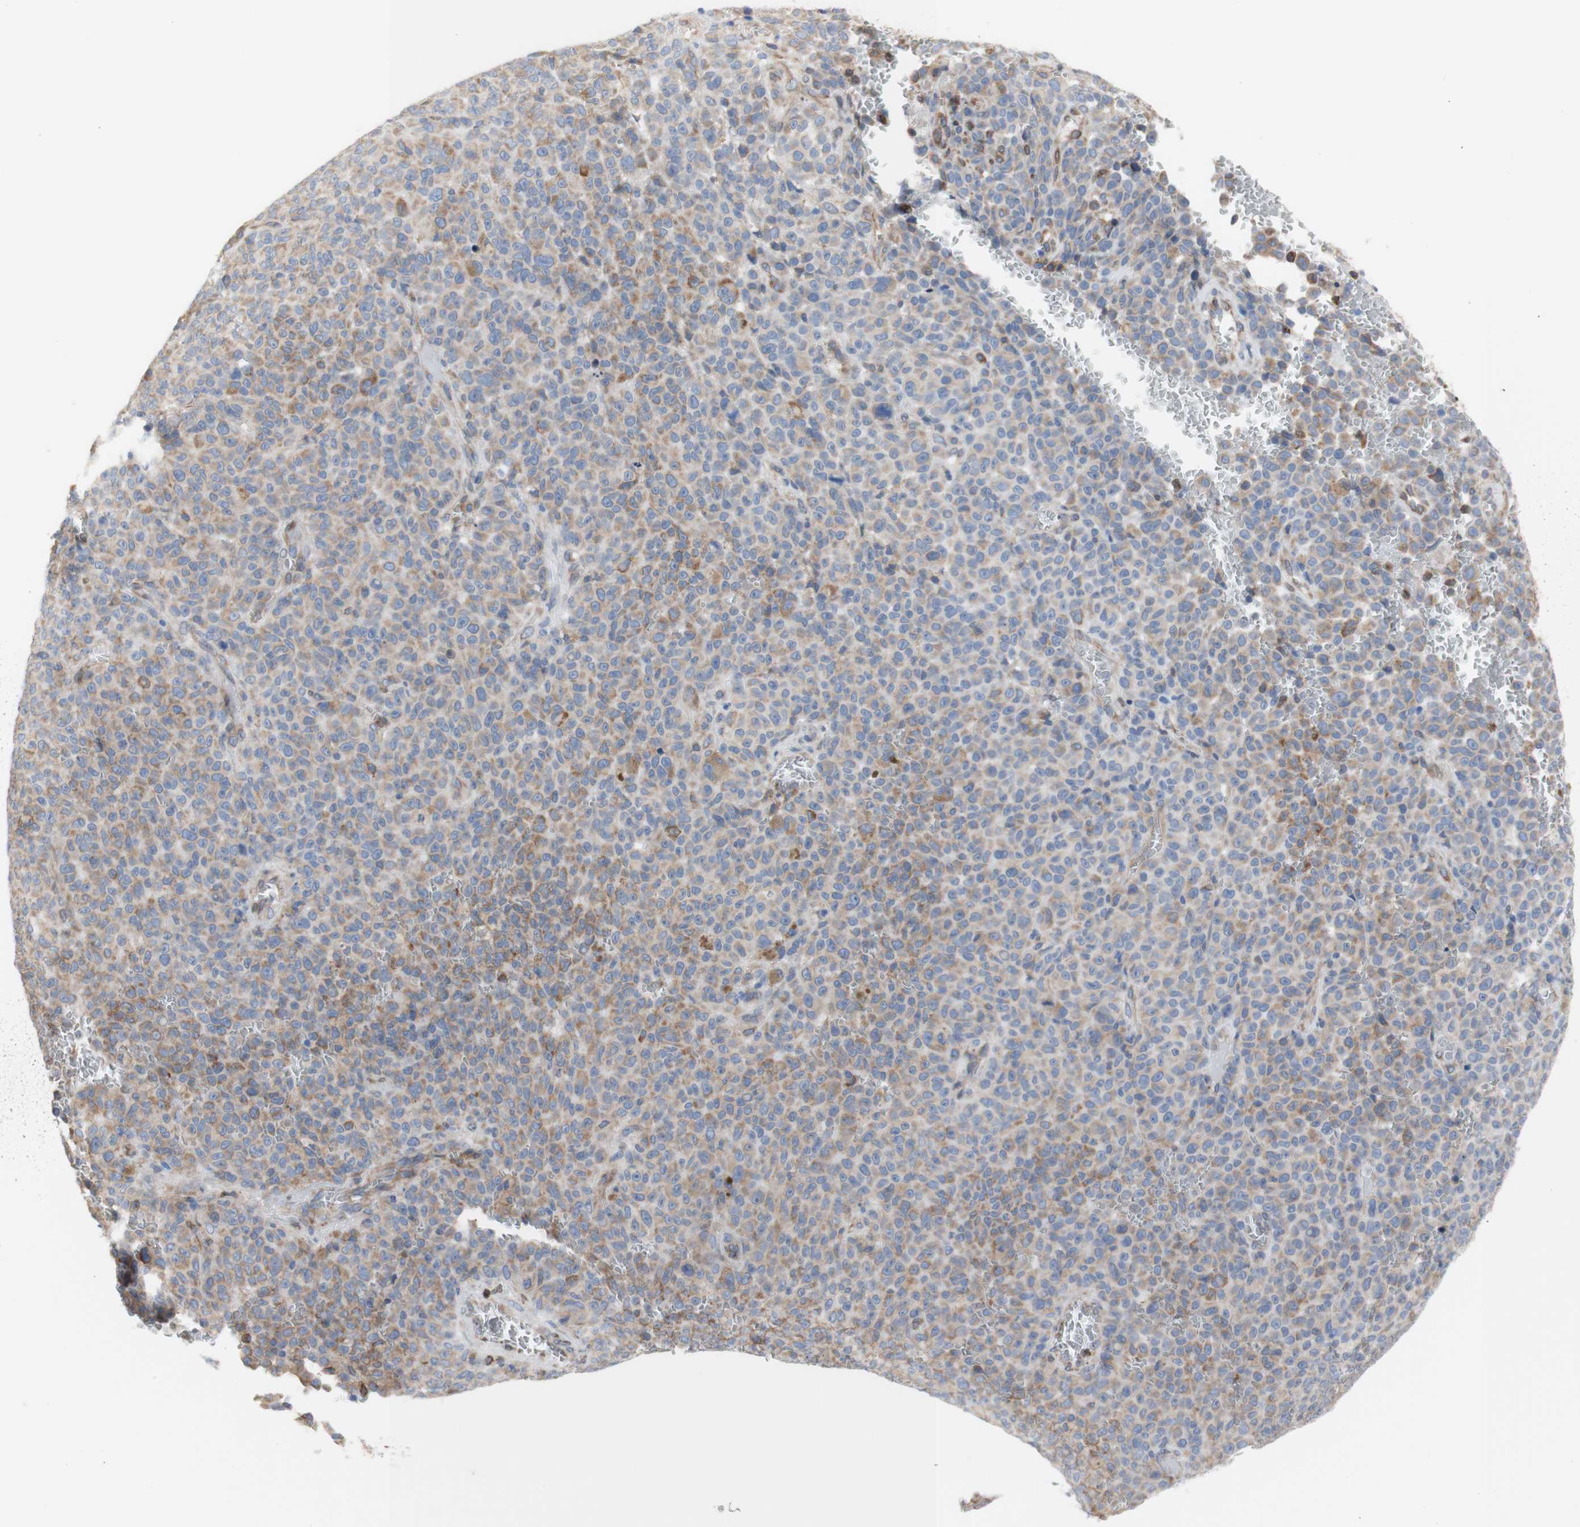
{"staining": {"intensity": "moderate", "quantity": "<25%", "location": "cytoplasmic/membranous"}, "tissue": "melanoma", "cell_type": "Tumor cells", "image_type": "cancer", "snomed": [{"axis": "morphology", "description": "Malignant melanoma, NOS"}, {"axis": "topography", "description": "Skin"}], "caption": "High-magnification brightfield microscopy of melanoma stained with DAB (brown) and counterstained with hematoxylin (blue). tumor cells exhibit moderate cytoplasmic/membranous expression is present in approximately<25% of cells.", "gene": "ERLIN1", "patient": {"sex": "female", "age": 82}}